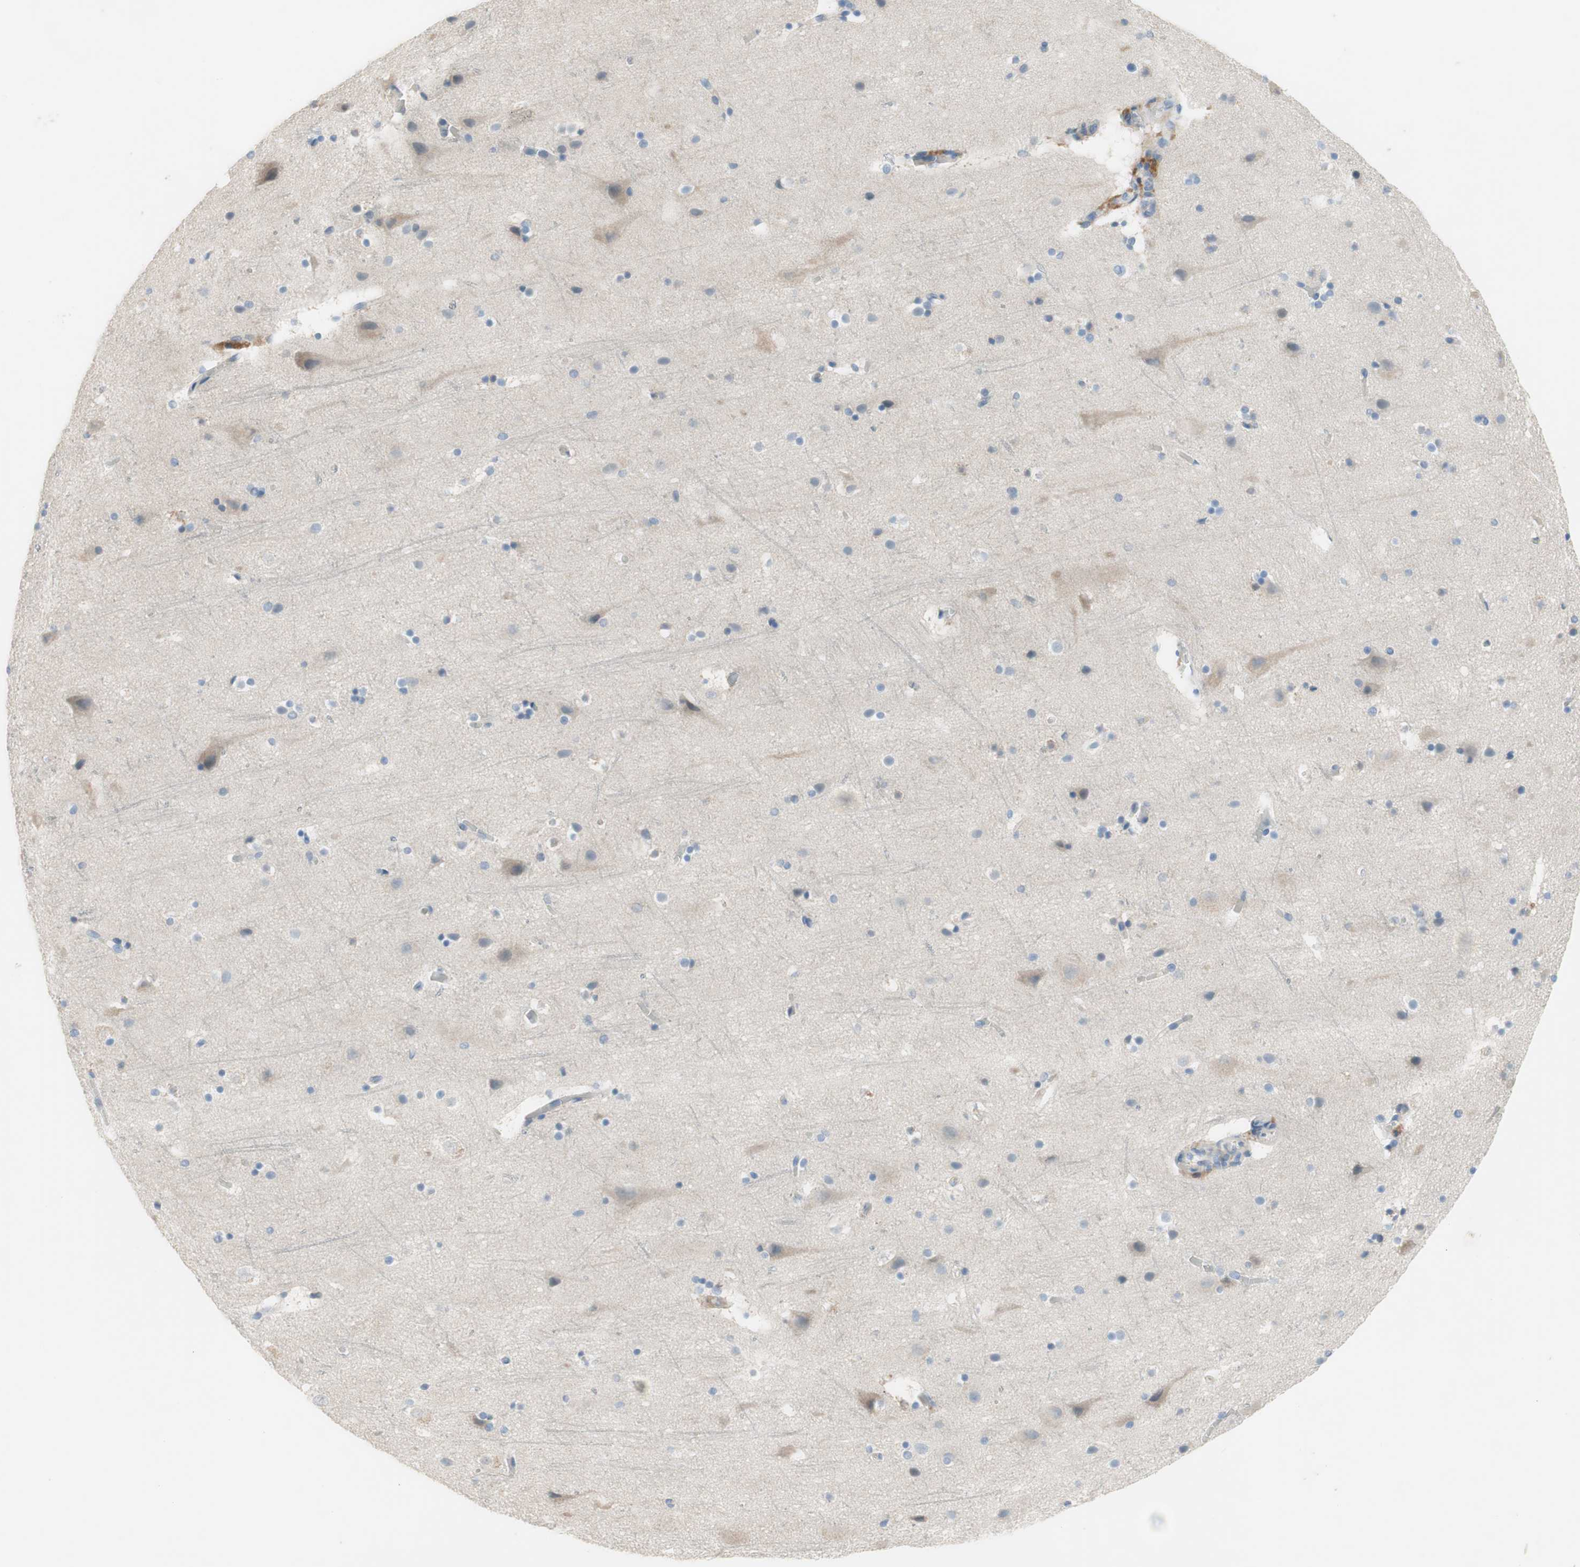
{"staining": {"intensity": "weak", "quantity": "25%-75%", "location": "cytoplasmic/membranous"}, "tissue": "cerebral cortex", "cell_type": "Endothelial cells", "image_type": "normal", "snomed": [{"axis": "morphology", "description": "Normal tissue, NOS"}, {"axis": "topography", "description": "Cerebral cortex"}], "caption": "Immunohistochemical staining of normal human cerebral cortex displays low levels of weak cytoplasmic/membranous staining in about 25%-75% of endothelial cells.", "gene": "FDFT1", "patient": {"sex": "male", "age": 45}}